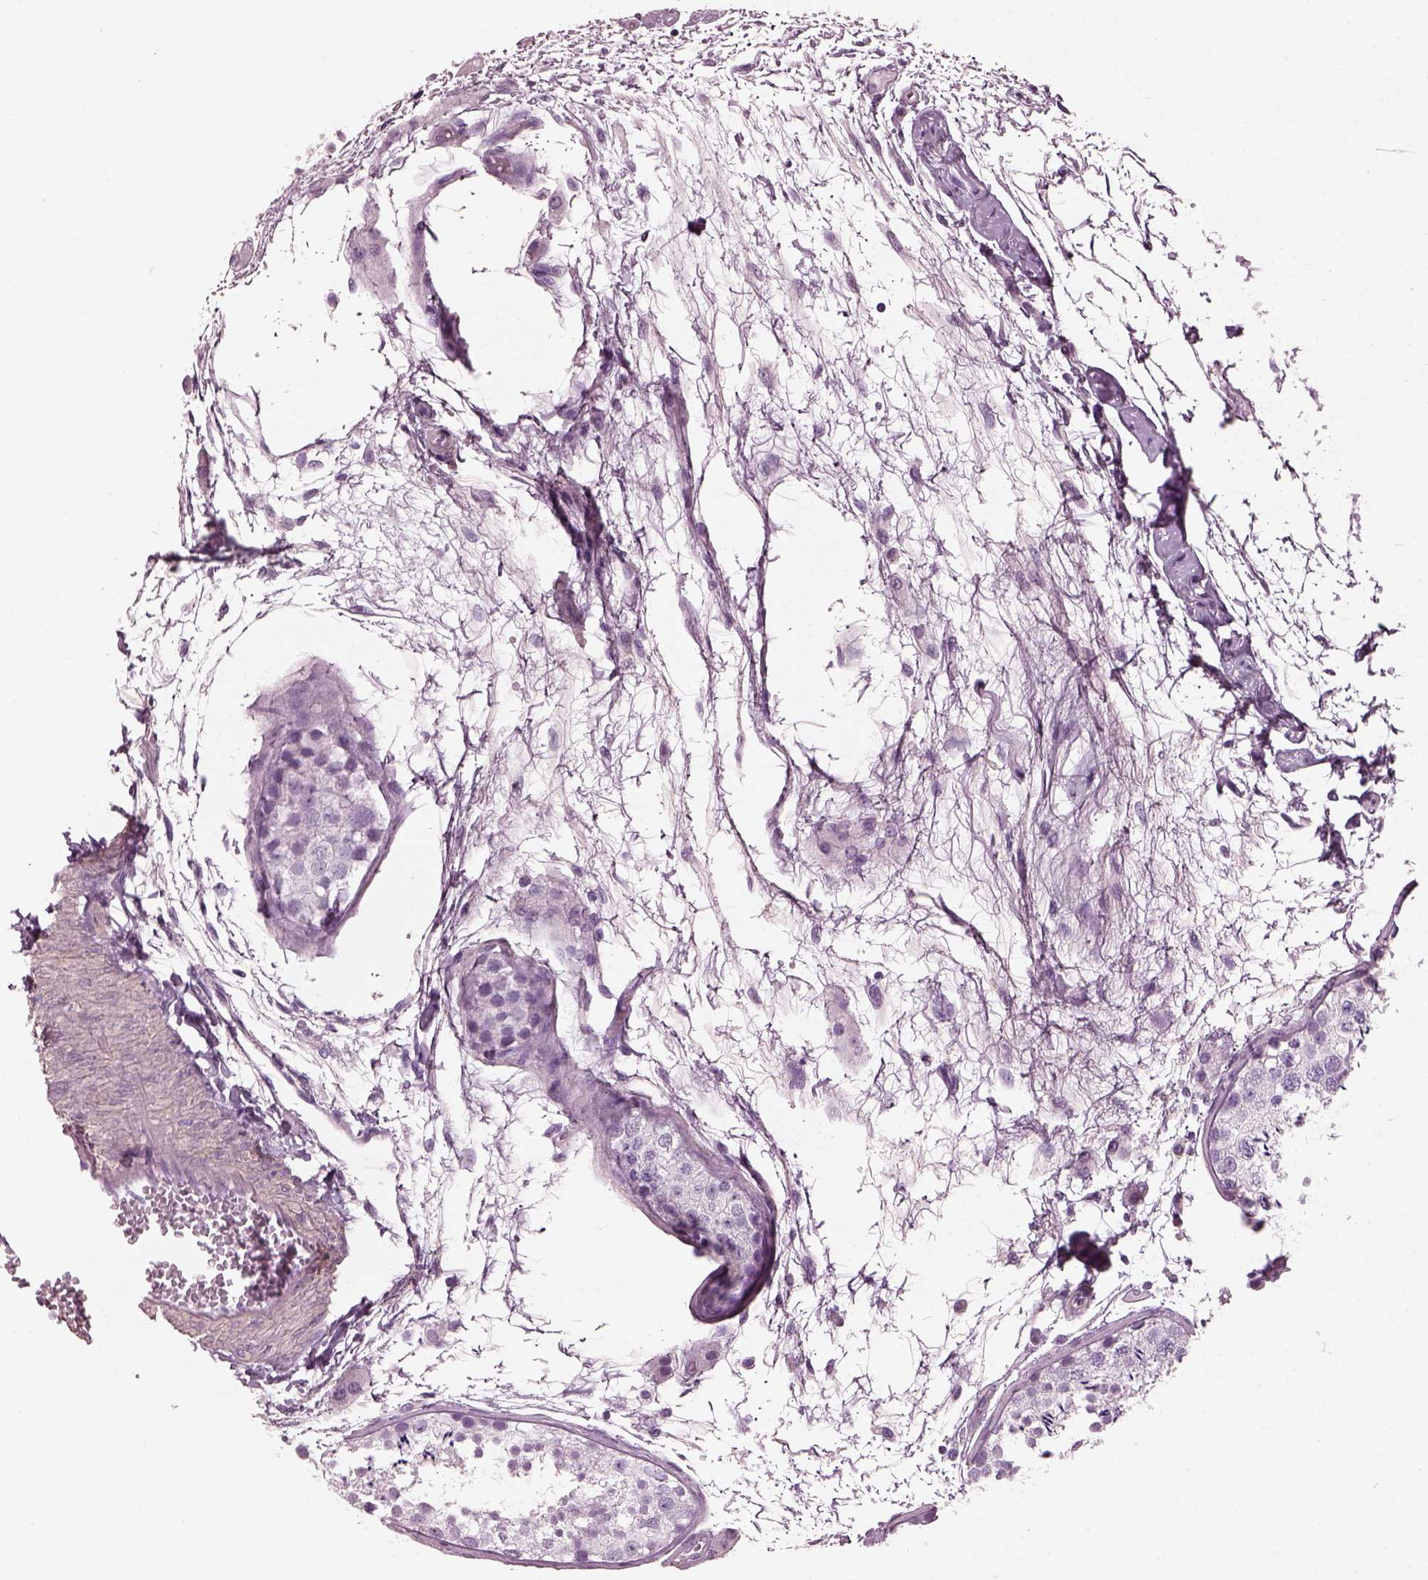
{"staining": {"intensity": "negative", "quantity": "none", "location": "none"}, "tissue": "testis", "cell_type": "Cells in seminiferous ducts", "image_type": "normal", "snomed": [{"axis": "morphology", "description": "Normal tissue, NOS"}, {"axis": "topography", "description": "Testis"}], "caption": "Cells in seminiferous ducts are negative for brown protein staining in normal testis. (Brightfield microscopy of DAB IHC at high magnification).", "gene": "BFSP1", "patient": {"sex": "male", "age": 29}}